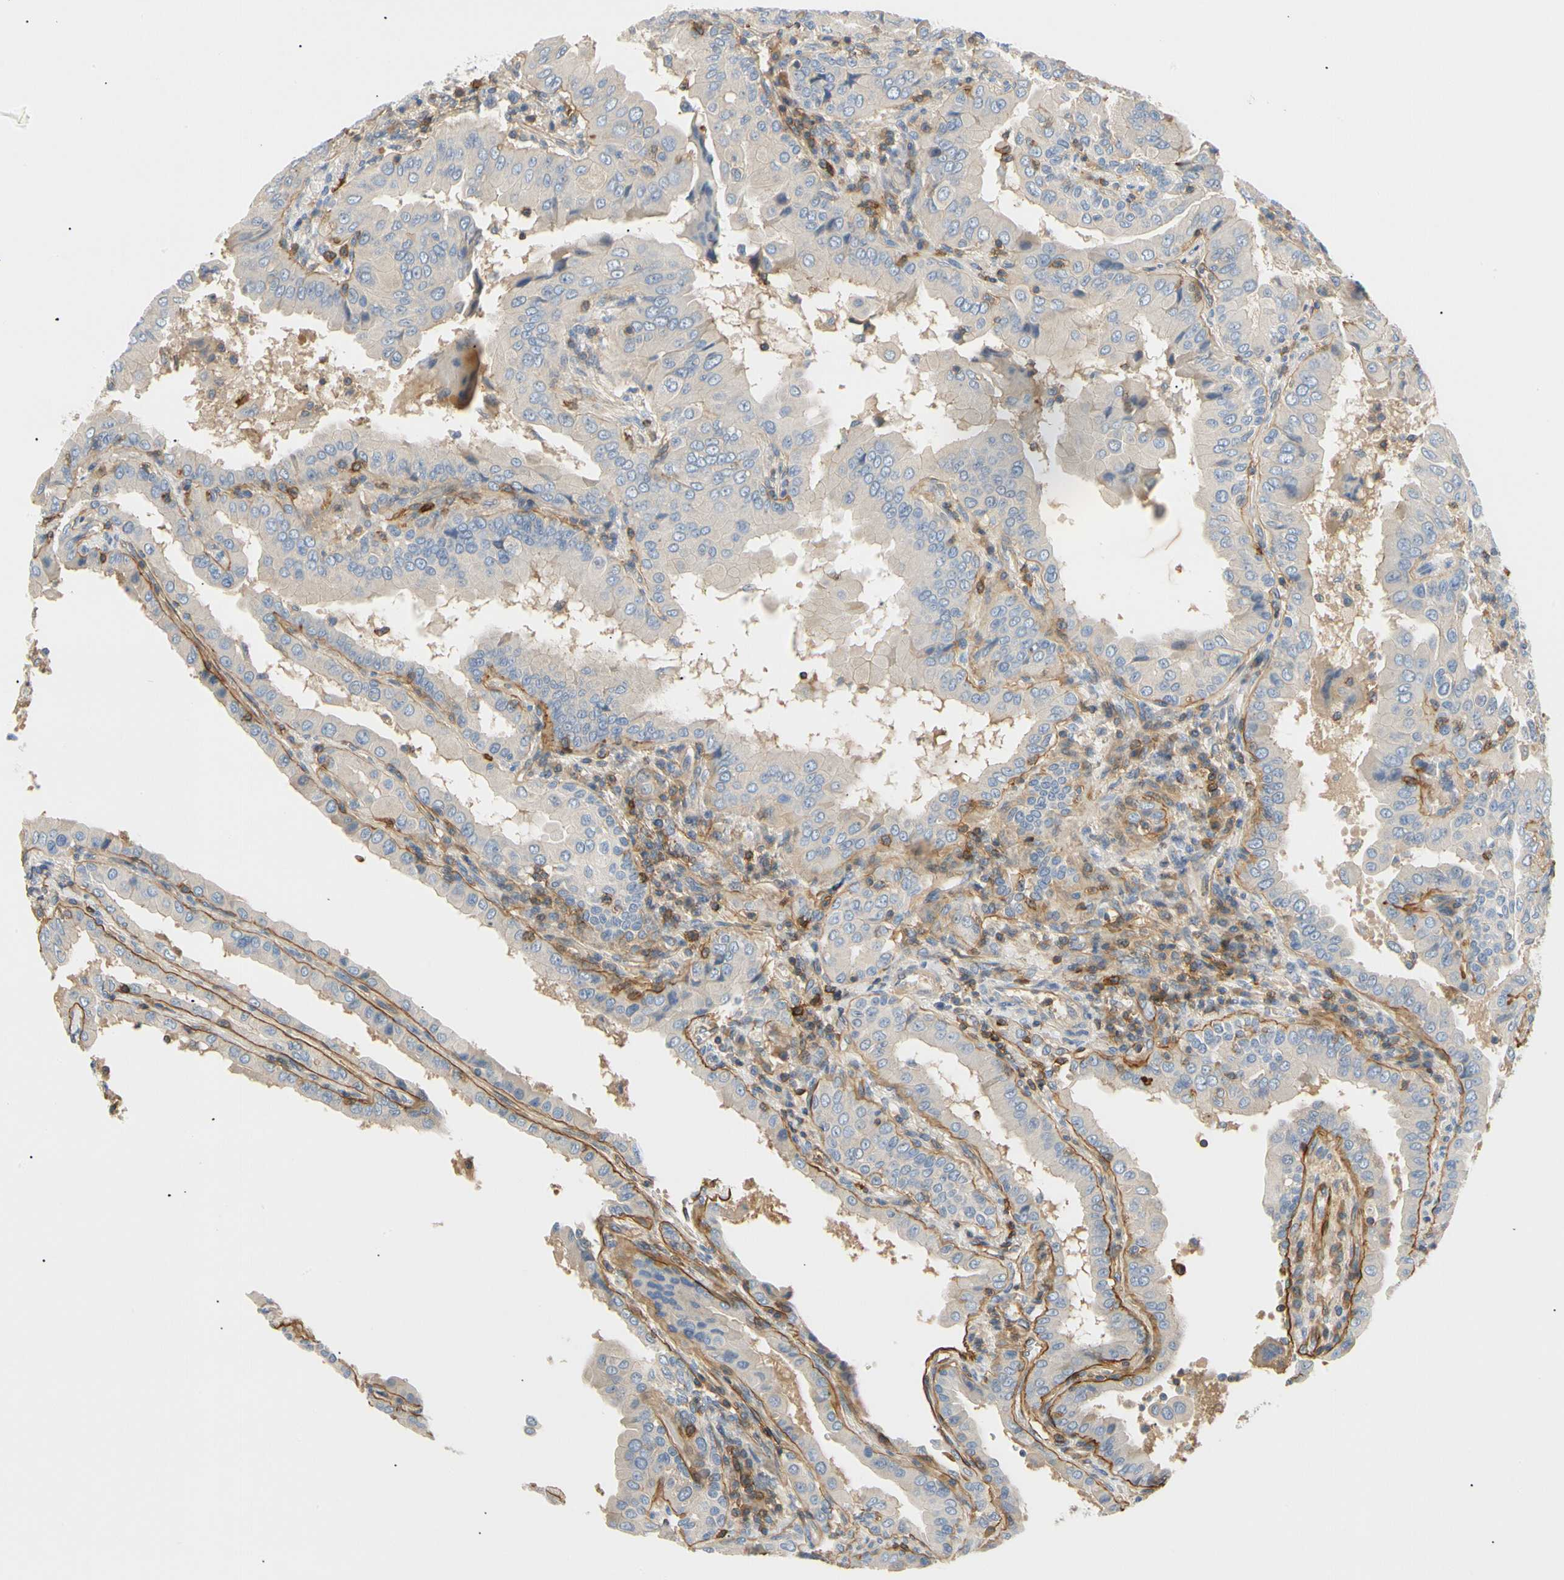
{"staining": {"intensity": "negative", "quantity": "none", "location": "none"}, "tissue": "thyroid cancer", "cell_type": "Tumor cells", "image_type": "cancer", "snomed": [{"axis": "morphology", "description": "Papillary adenocarcinoma, NOS"}, {"axis": "topography", "description": "Thyroid gland"}], "caption": "Immunohistochemical staining of papillary adenocarcinoma (thyroid) demonstrates no significant staining in tumor cells.", "gene": "TNFRSF18", "patient": {"sex": "male", "age": 33}}